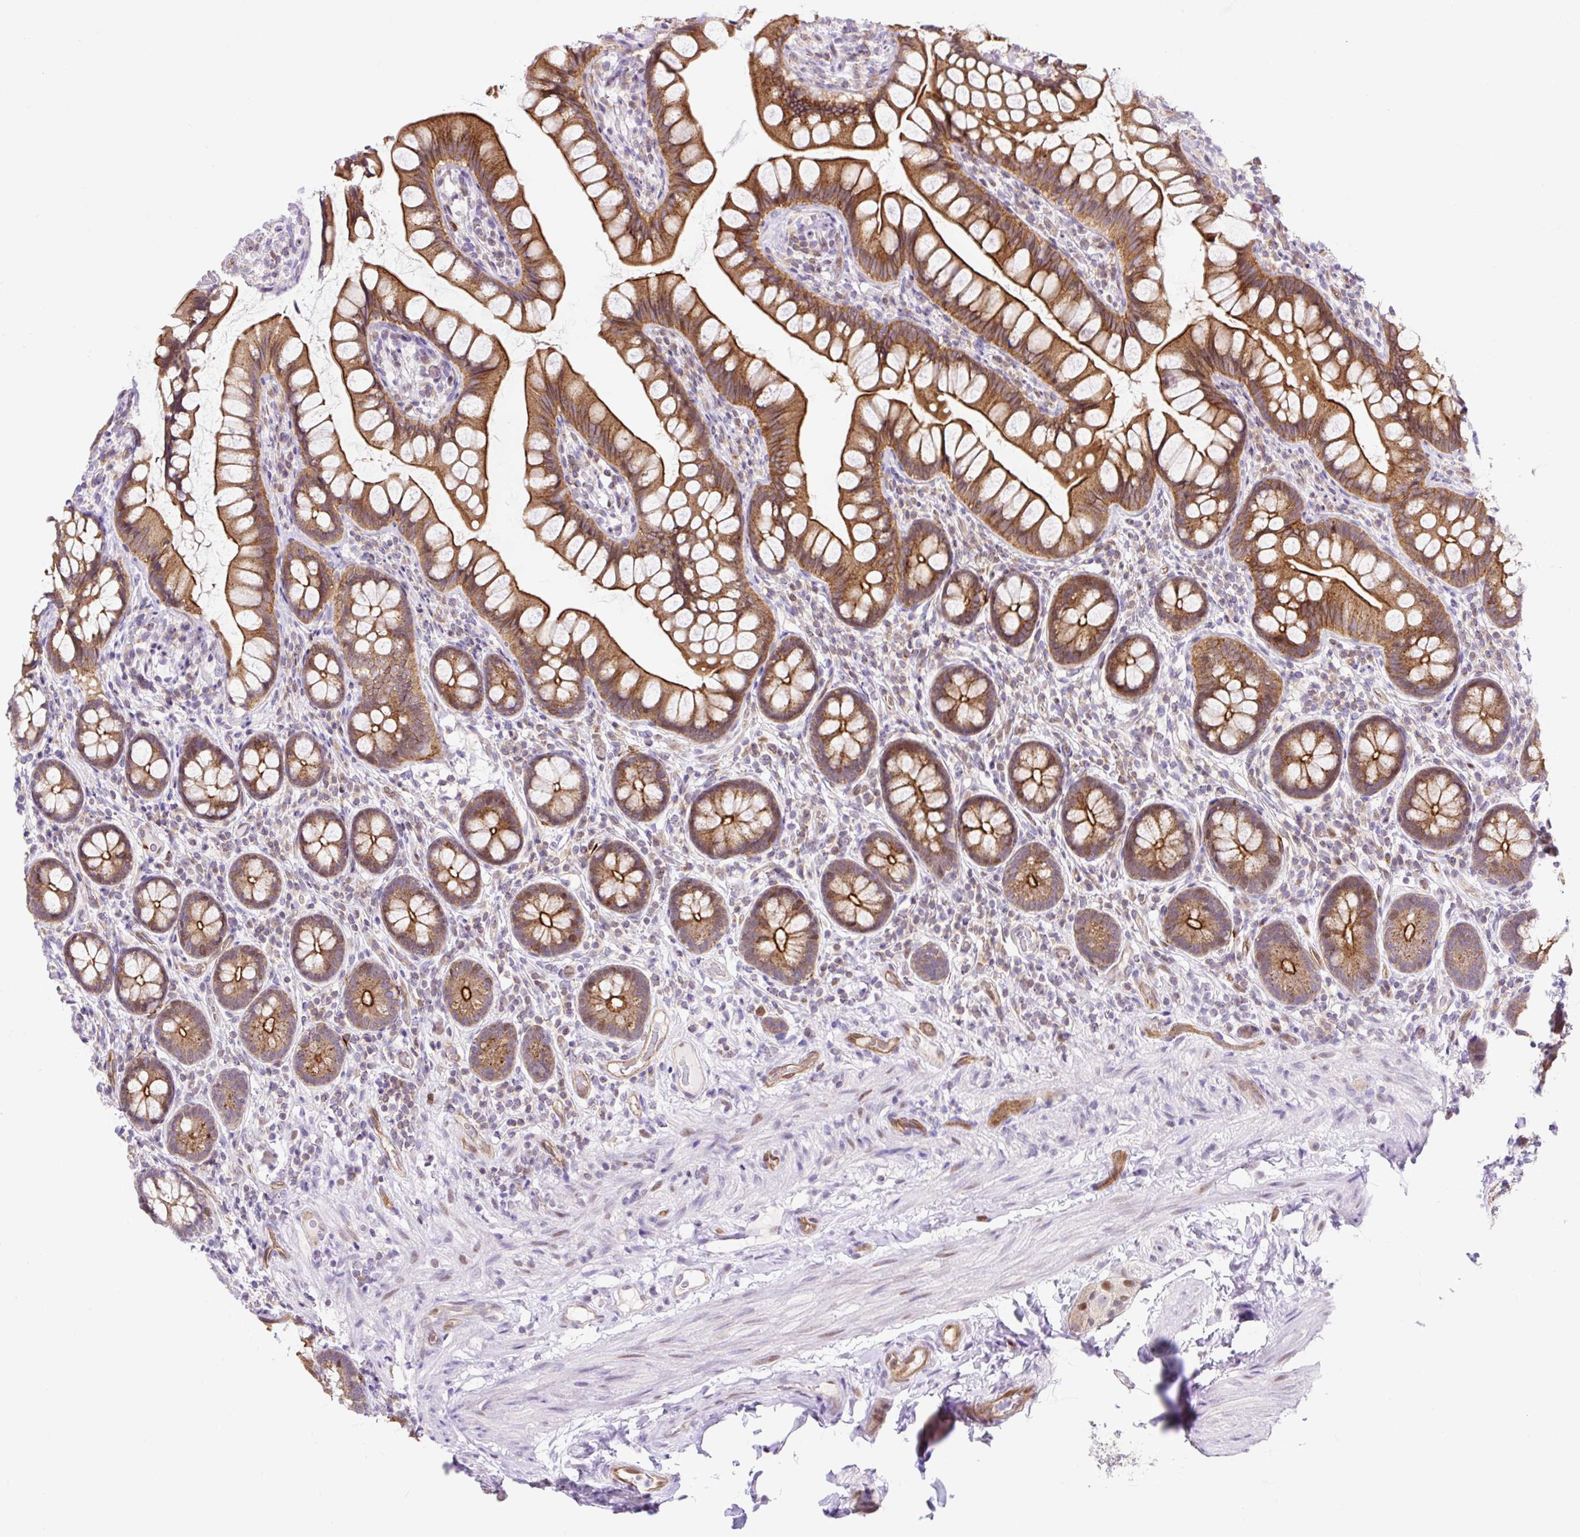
{"staining": {"intensity": "strong", "quantity": ">75%", "location": "cytoplasmic/membranous"}, "tissue": "small intestine", "cell_type": "Glandular cells", "image_type": "normal", "snomed": [{"axis": "morphology", "description": "Normal tissue, NOS"}, {"axis": "topography", "description": "Small intestine"}], "caption": "The histopathology image reveals staining of normal small intestine, revealing strong cytoplasmic/membranous protein staining (brown color) within glandular cells.", "gene": "HIP1R", "patient": {"sex": "male", "age": 70}}